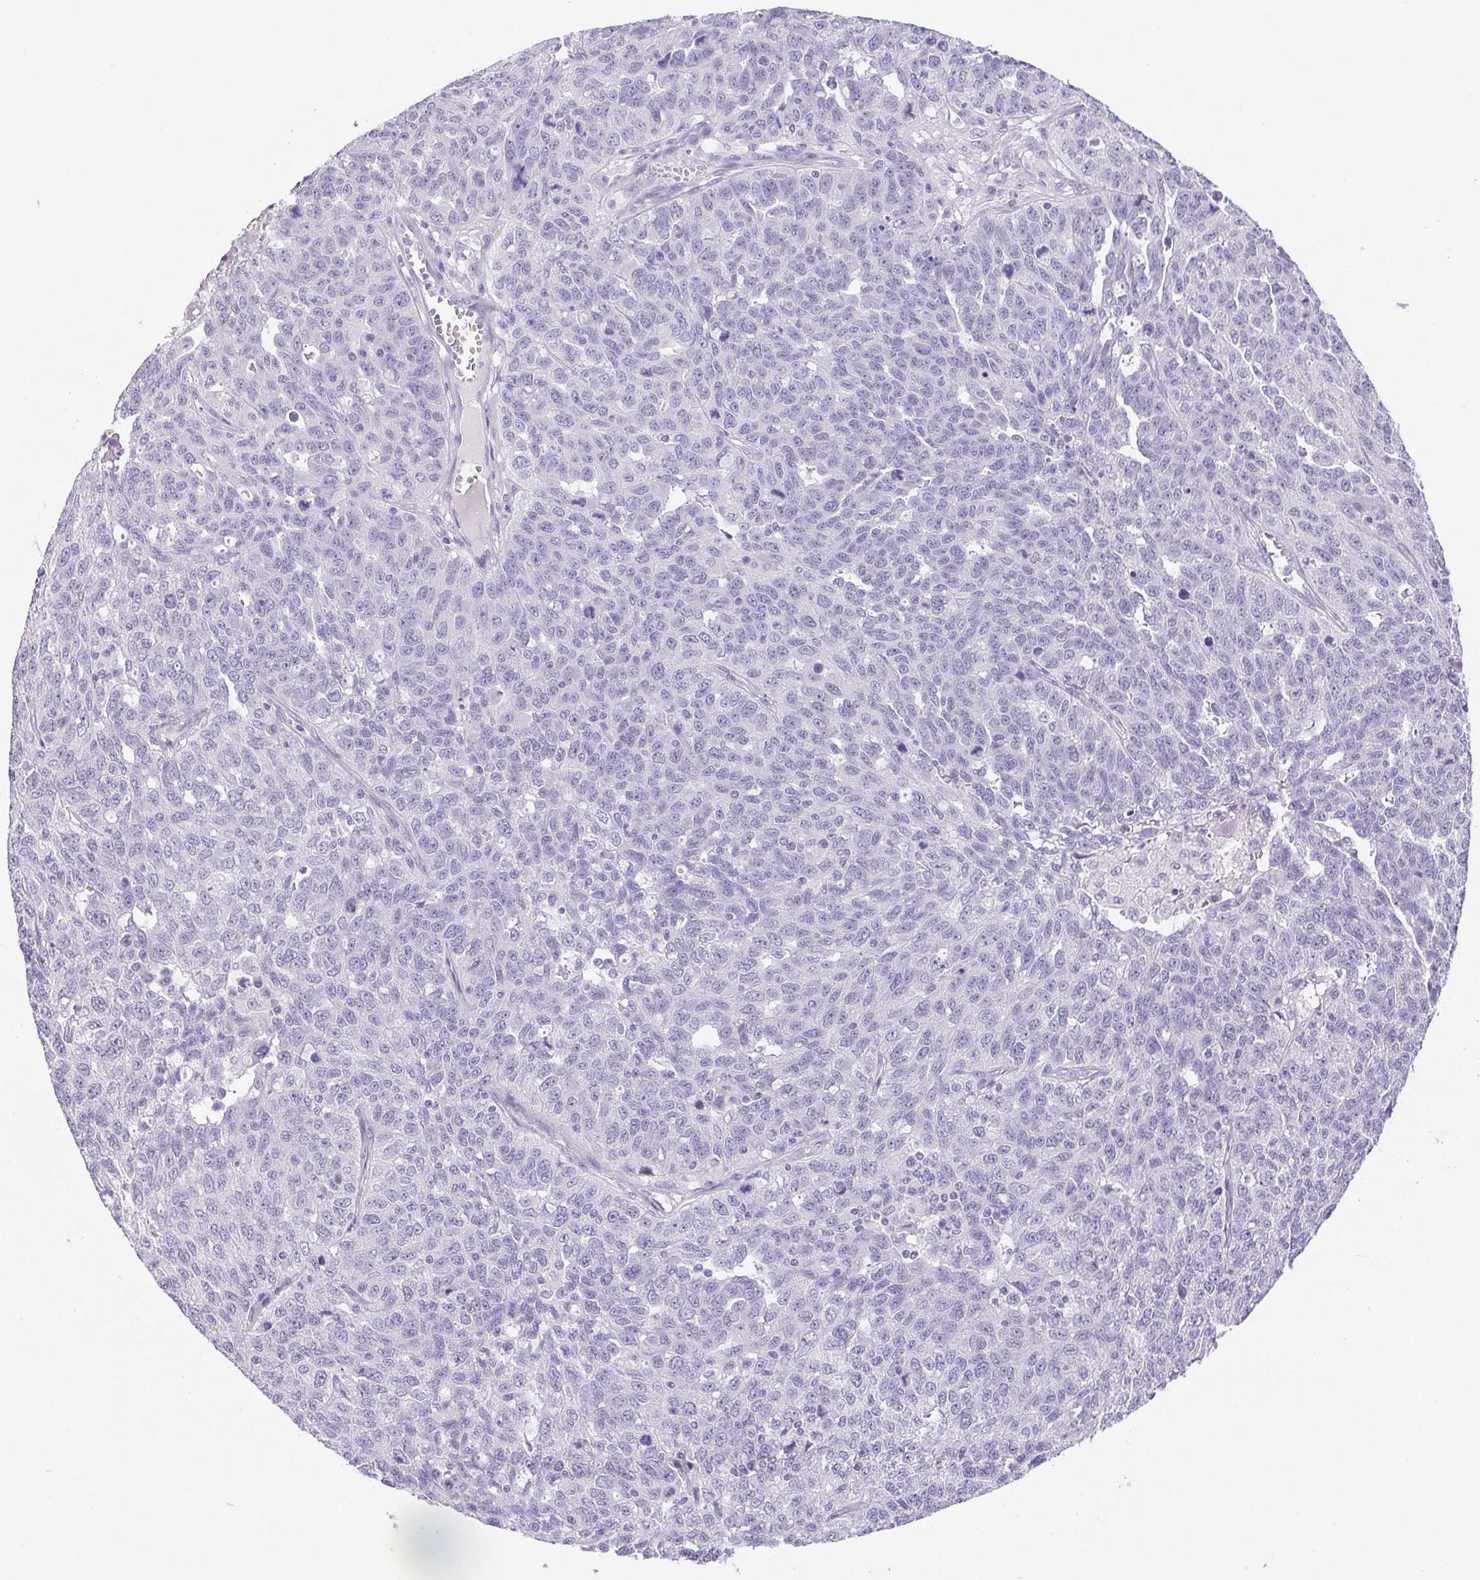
{"staining": {"intensity": "negative", "quantity": "none", "location": "none"}, "tissue": "ovarian cancer", "cell_type": "Tumor cells", "image_type": "cancer", "snomed": [{"axis": "morphology", "description": "Cystadenocarcinoma, serous, NOS"}, {"axis": "topography", "description": "Ovary"}], "caption": "This photomicrograph is of ovarian cancer stained with IHC to label a protein in brown with the nuclei are counter-stained blue. There is no positivity in tumor cells. (DAB (3,3'-diaminobenzidine) immunohistochemistry with hematoxylin counter stain).", "gene": "PAPPA2", "patient": {"sex": "female", "age": 71}}